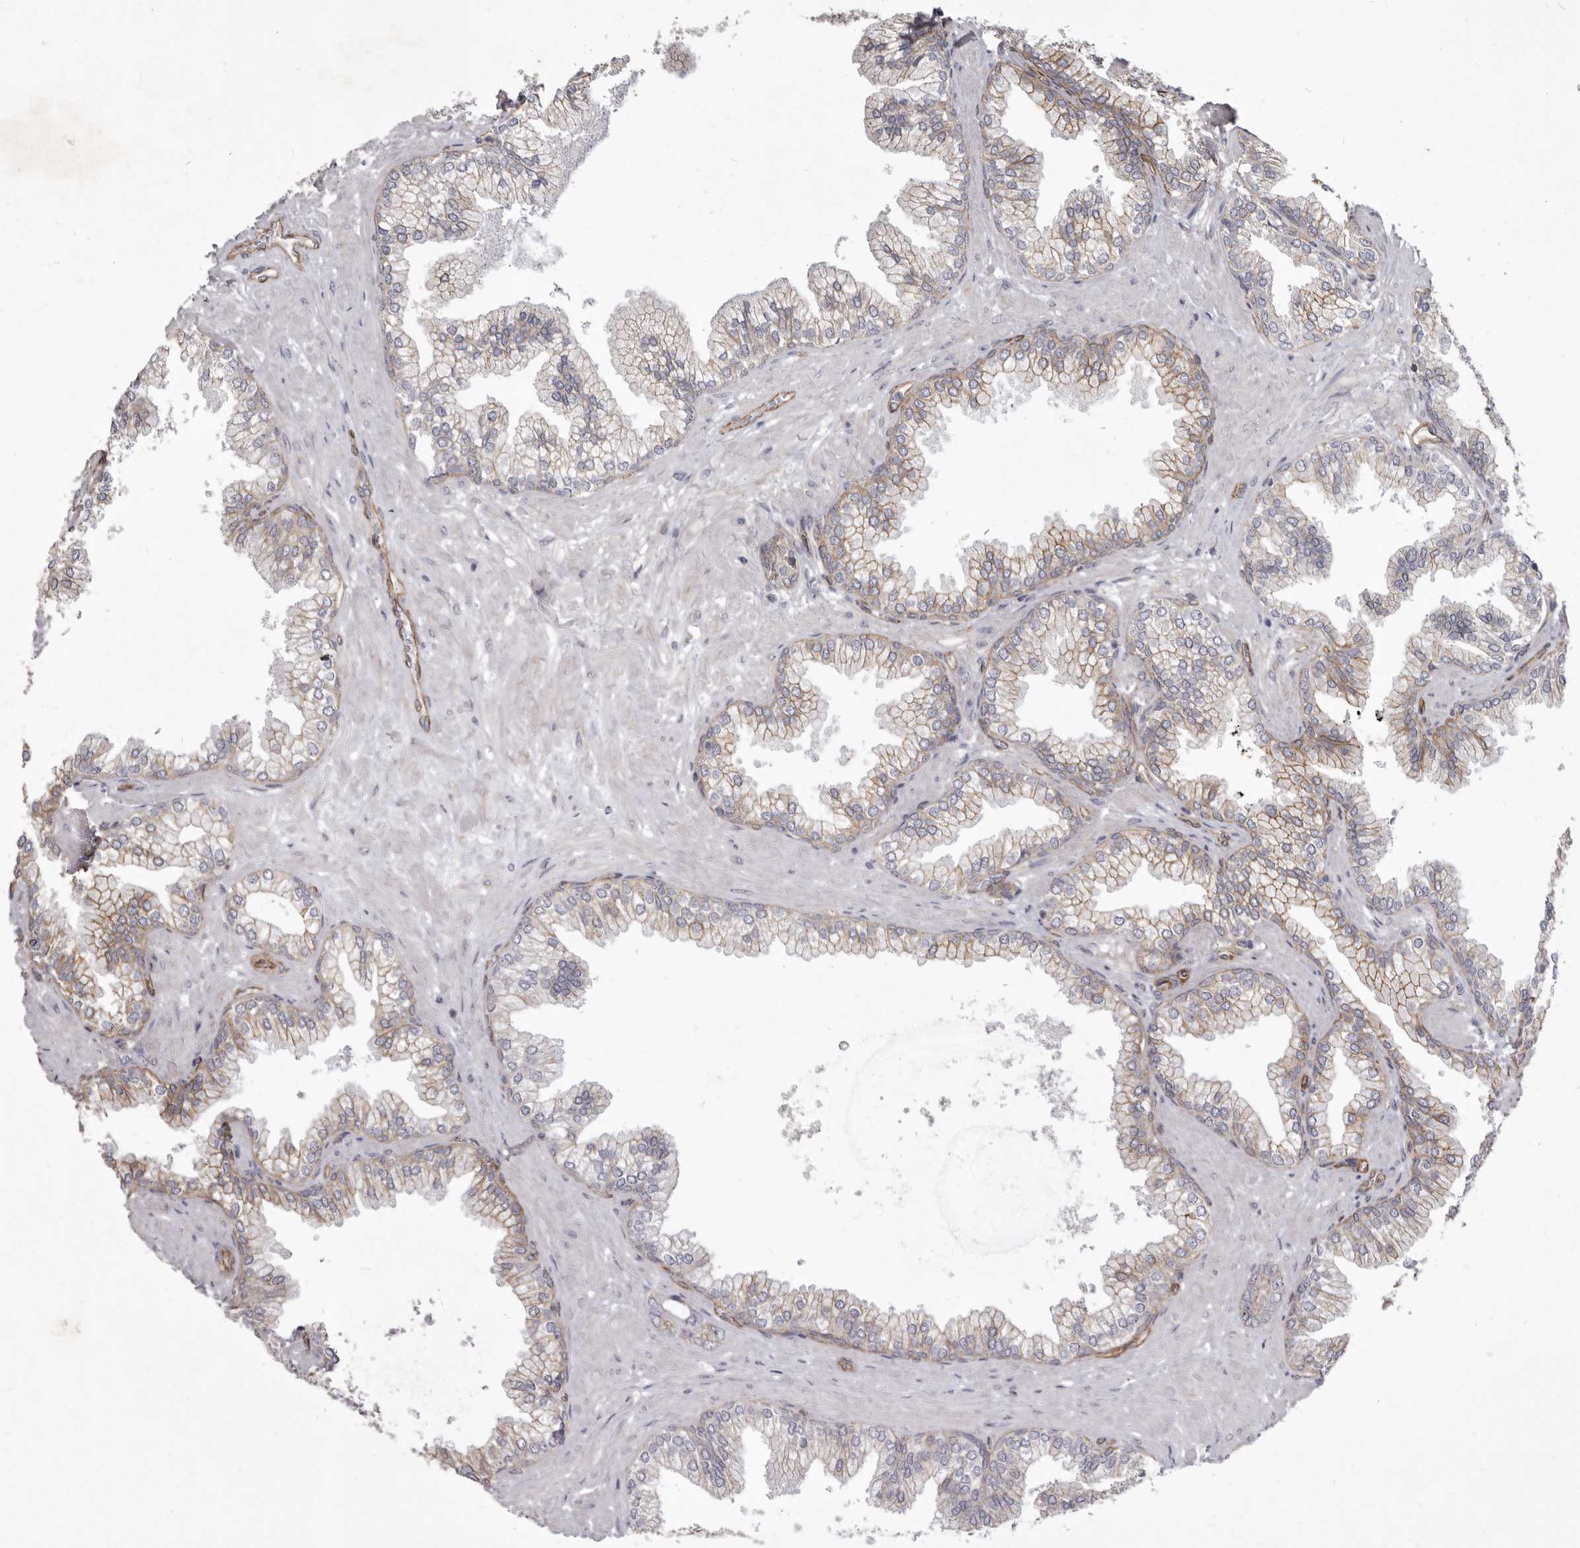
{"staining": {"intensity": "moderate", "quantity": "25%-75%", "location": "cytoplasmic/membranous"}, "tissue": "prostate cancer", "cell_type": "Tumor cells", "image_type": "cancer", "snomed": [{"axis": "morphology", "description": "Adenocarcinoma, Low grade"}, {"axis": "topography", "description": "Prostate"}], "caption": "A high-resolution micrograph shows immunohistochemistry (IHC) staining of low-grade adenocarcinoma (prostate), which demonstrates moderate cytoplasmic/membranous positivity in about 25%-75% of tumor cells.", "gene": "P2RX6", "patient": {"sex": "male", "age": 71}}